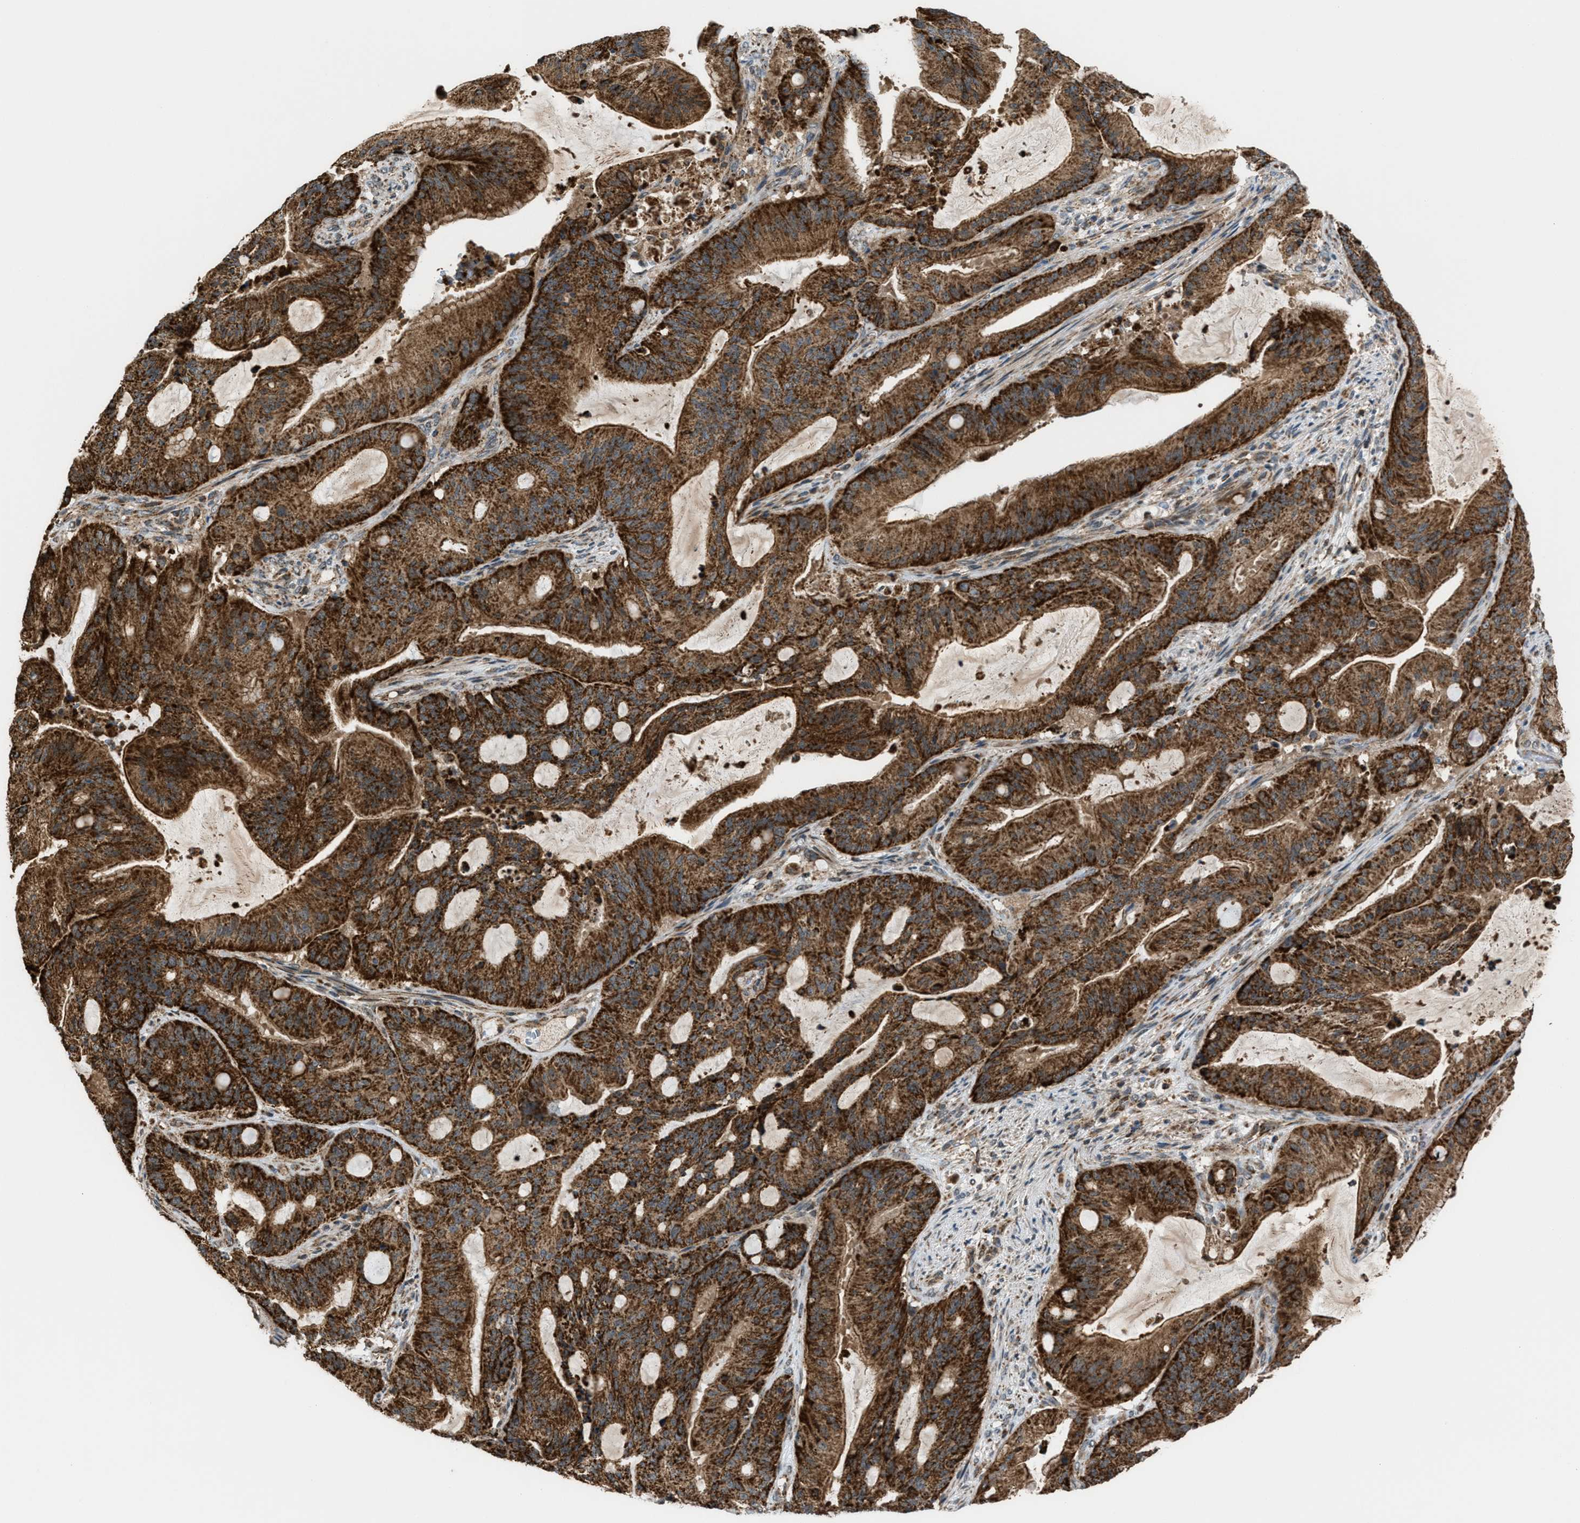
{"staining": {"intensity": "strong", "quantity": ">75%", "location": "cytoplasmic/membranous"}, "tissue": "liver cancer", "cell_type": "Tumor cells", "image_type": "cancer", "snomed": [{"axis": "morphology", "description": "Normal tissue, NOS"}, {"axis": "morphology", "description": "Cholangiocarcinoma"}, {"axis": "topography", "description": "Liver"}, {"axis": "topography", "description": "Peripheral nerve tissue"}], "caption": "Brown immunohistochemical staining in cholangiocarcinoma (liver) shows strong cytoplasmic/membranous positivity in approximately >75% of tumor cells.", "gene": "SGSM2", "patient": {"sex": "female", "age": 73}}